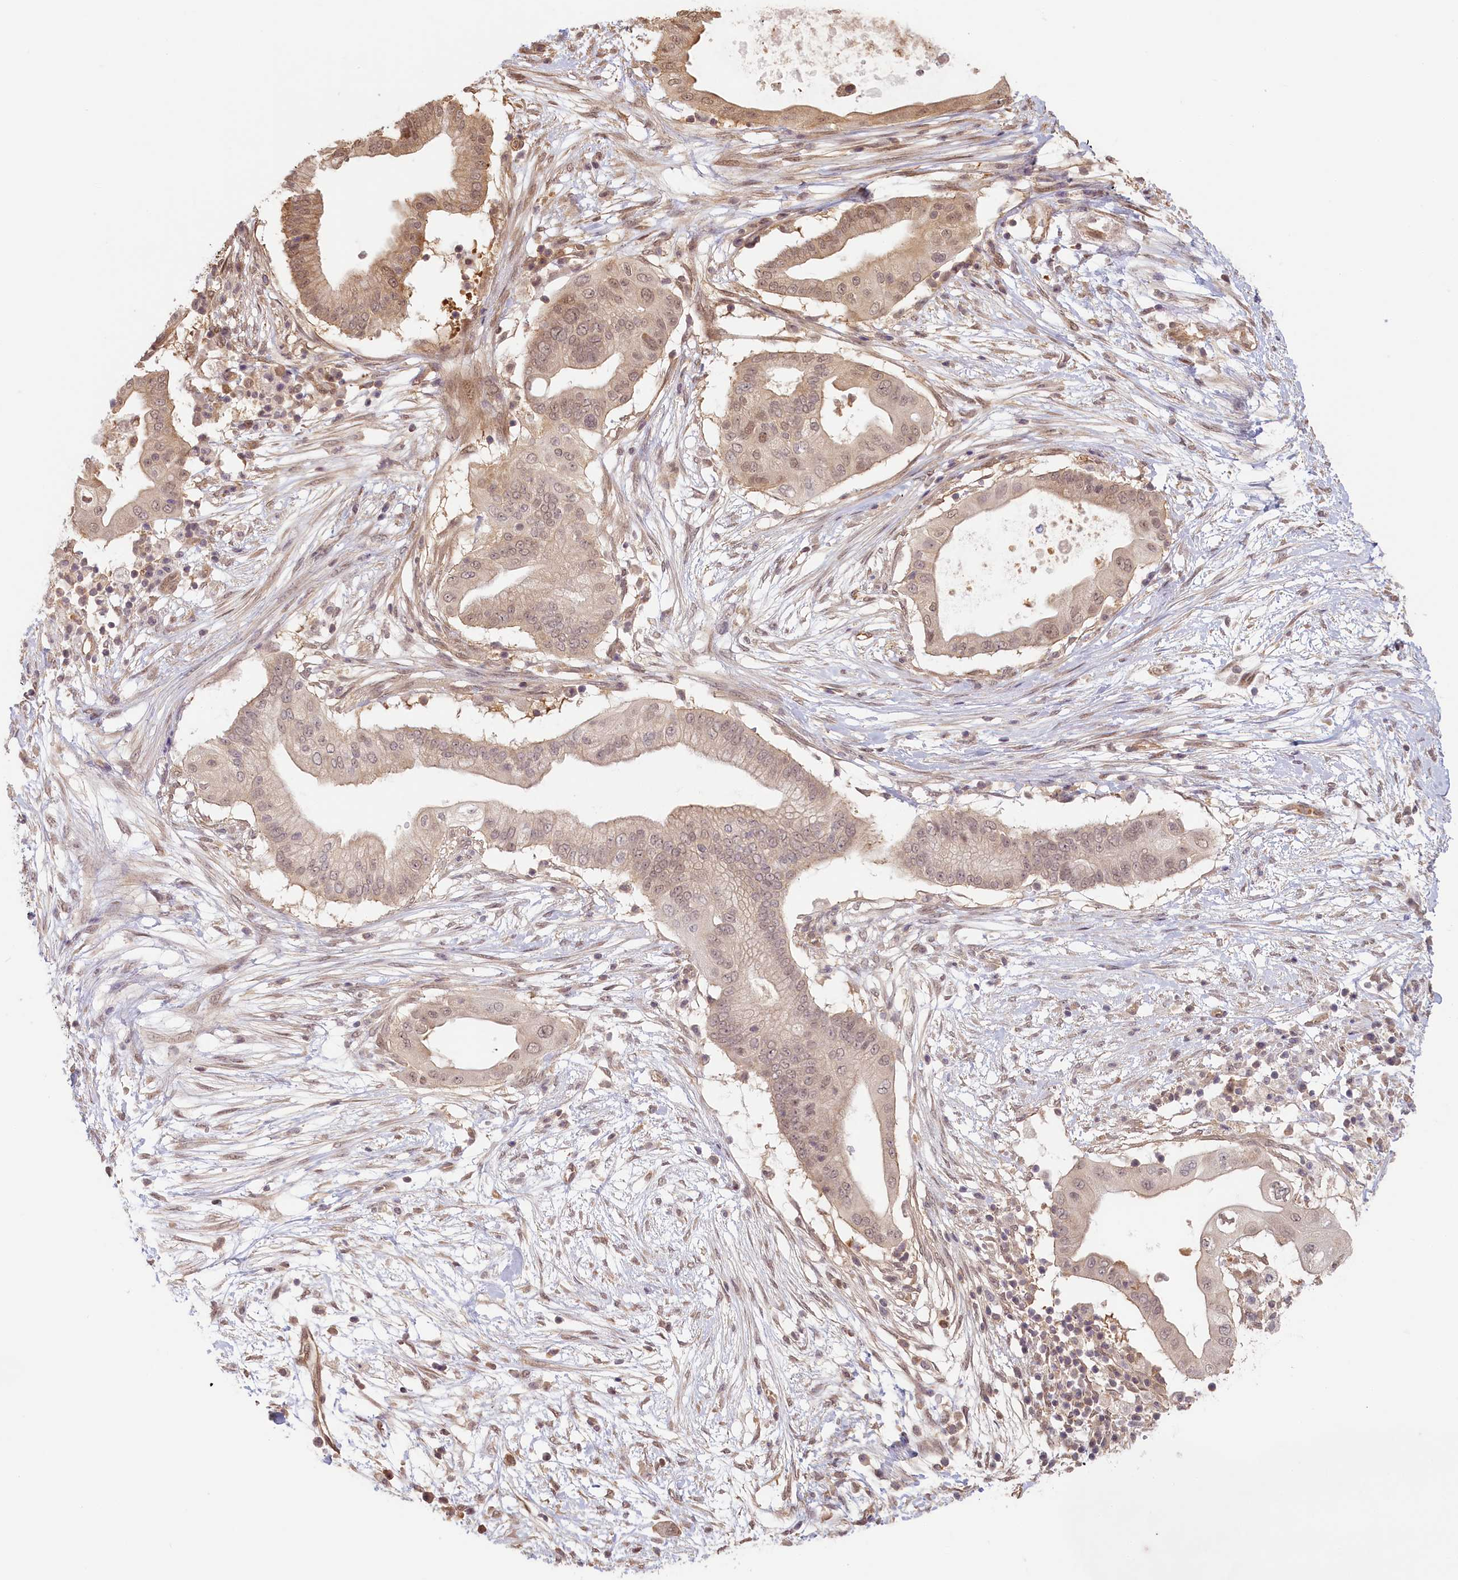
{"staining": {"intensity": "moderate", "quantity": "25%-75%", "location": "cytoplasmic/membranous,nuclear"}, "tissue": "pancreatic cancer", "cell_type": "Tumor cells", "image_type": "cancer", "snomed": [{"axis": "morphology", "description": "Adenocarcinoma, NOS"}, {"axis": "topography", "description": "Pancreas"}], "caption": "The micrograph displays a brown stain indicating the presence of a protein in the cytoplasmic/membranous and nuclear of tumor cells in adenocarcinoma (pancreatic).", "gene": "C19orf44", "patient": {"sex": "male", "age": 68}}